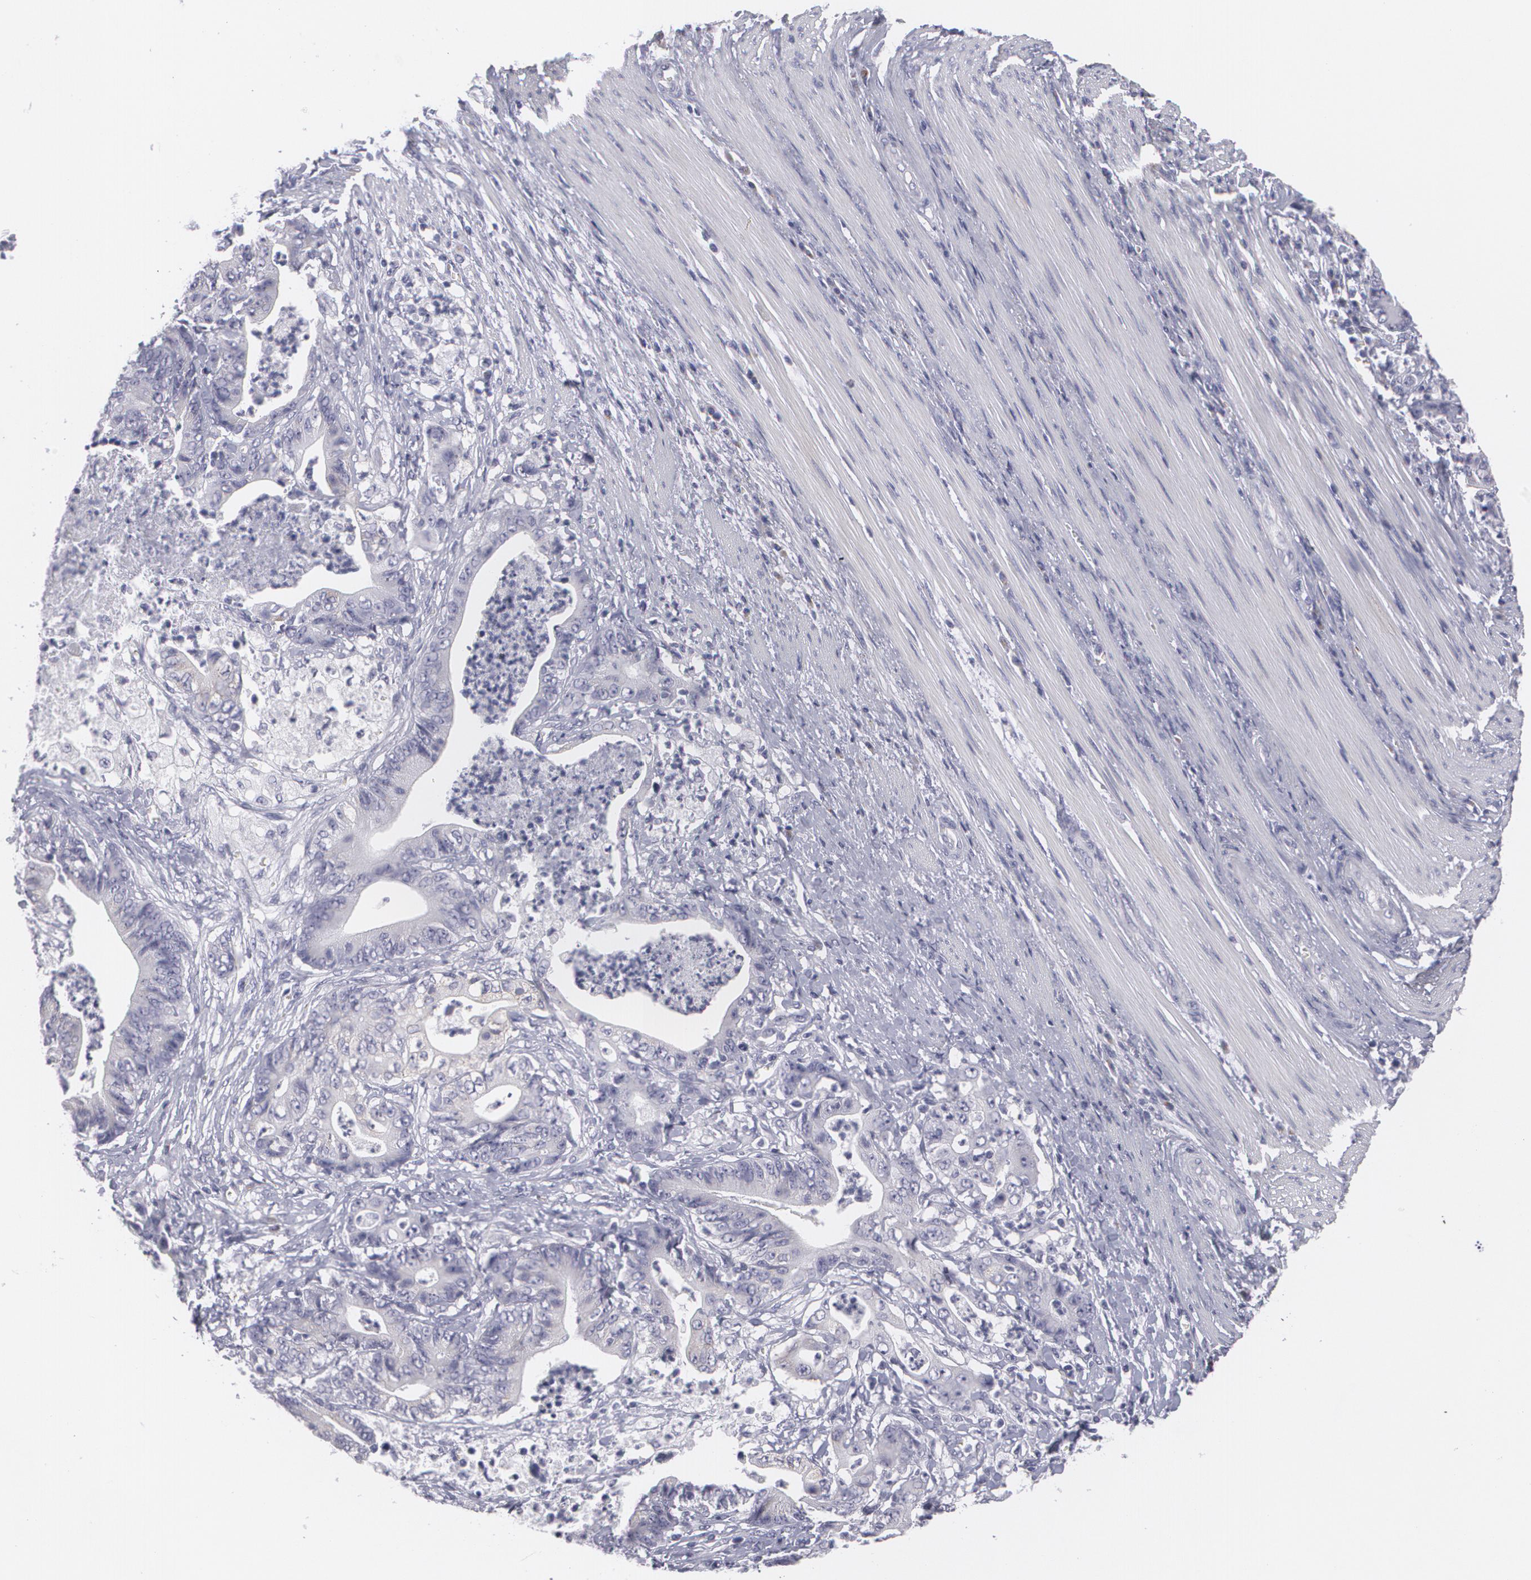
{"staining": {"intensity": "negative", "quantity": "none", "location": "none"}, "tissue": "stomach cancer", "cell_type": "Tumor cells", "image_type": "cancer", "snomed": [{"axis": "morphology", "description": "Adenocarcinoma, NOS"}, {"axis": "topography", "description": "Stomach, lower"}], "caption": "Tumor cells show no significant positivity in stomach cancer. (DAB immunohistochemistry visualized using brightfield microscopy, high magnification).", "gene": "MBNL3", "patient": {"sex": "female", "age": 86}}